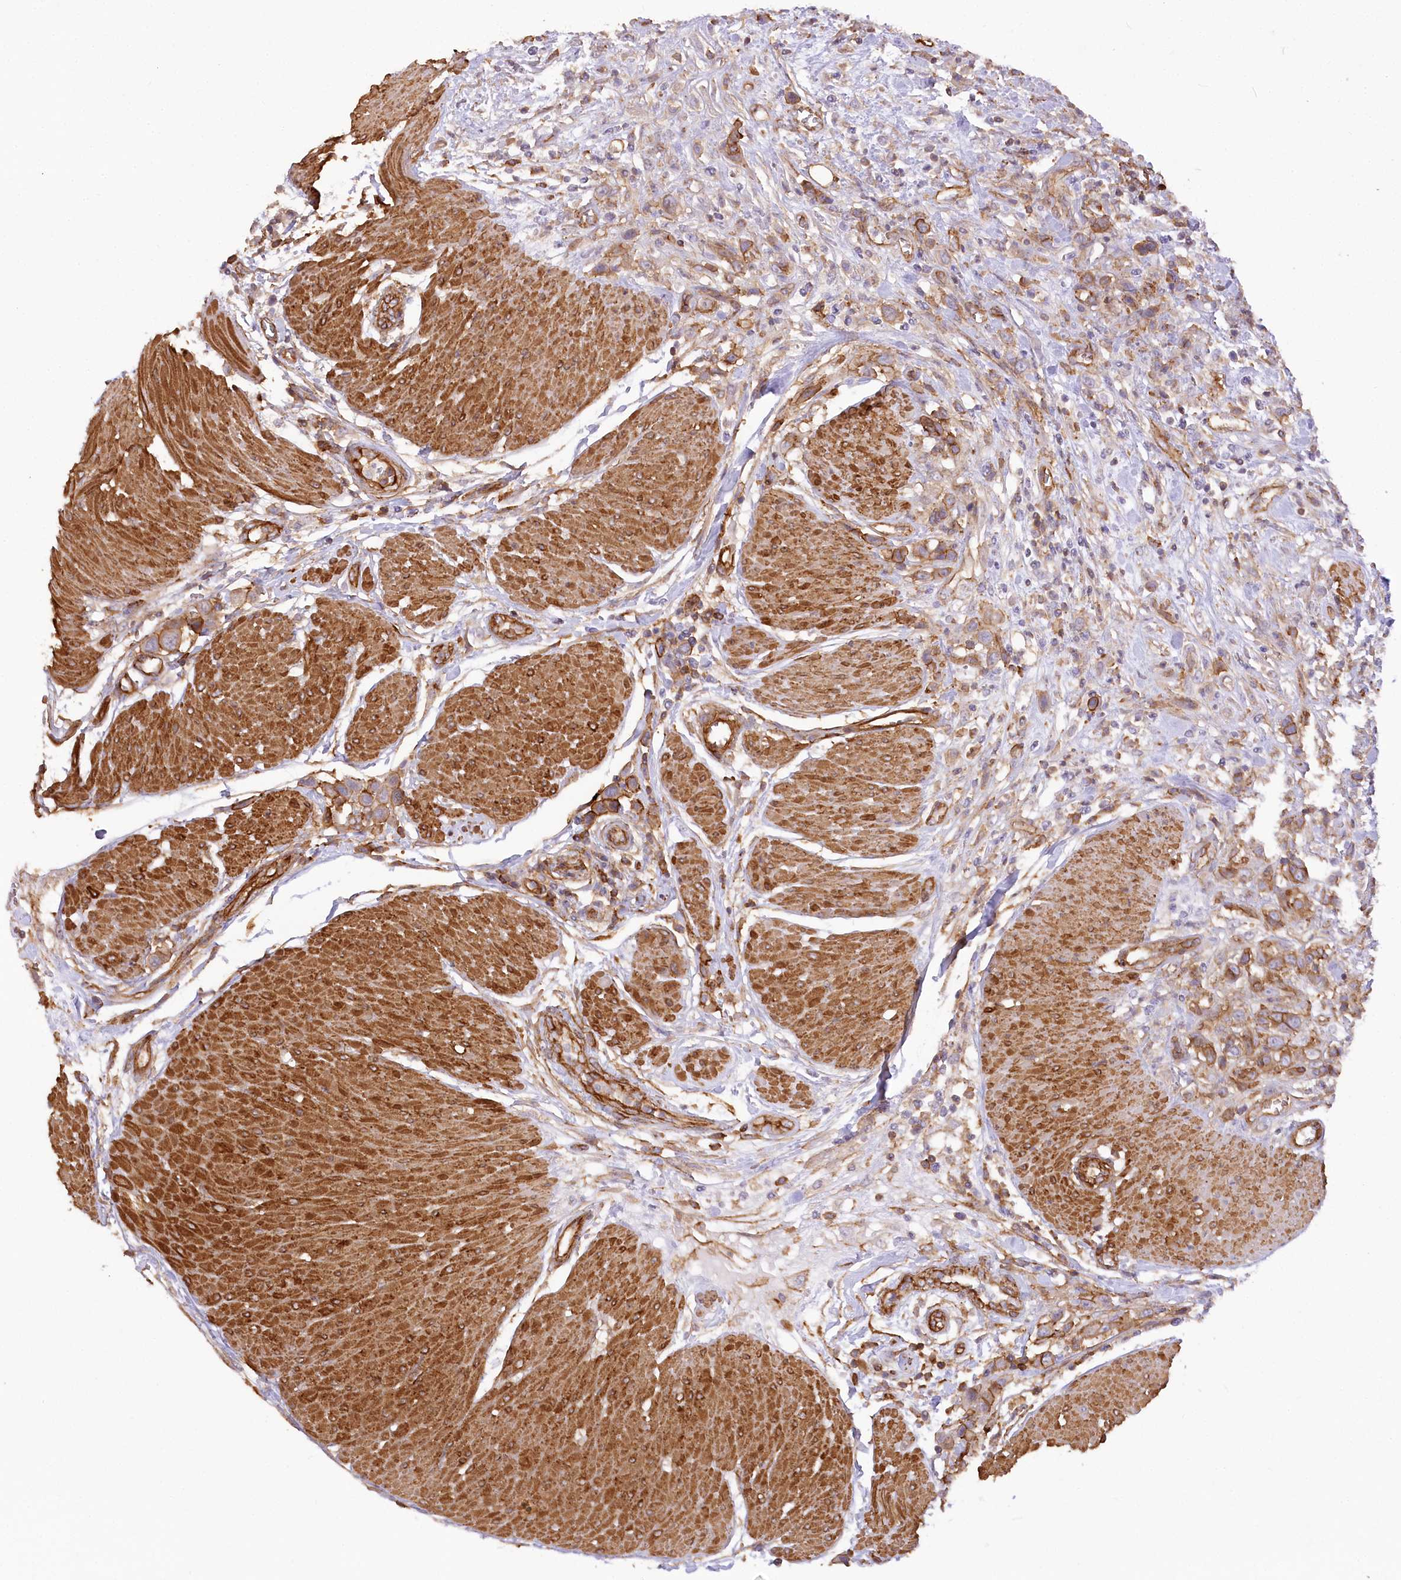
{"staining": {"intensity": "moderate", "quantity": ">75%", "location": "cytoplasmic/membranous"}, "tissue": "urothelial cancer", "cell_type": "Tumor cells", "image_type": "cancer", "snomed": [{"axis": "morphology", "description": "Urothelial carcinoma, High grade"}, {"axis": "topography", "description": "Urinary bladder"}], "caption": "DAB (3,3'-diaminobenzidine) immunohistochemical staining of urothelial cancer demonstrates moderate cytoplasmic/membranous protein staining in about >75% of tumor cells.", "gene": "SYNPO2", "patient": {"sex": "male", "age": 50}}